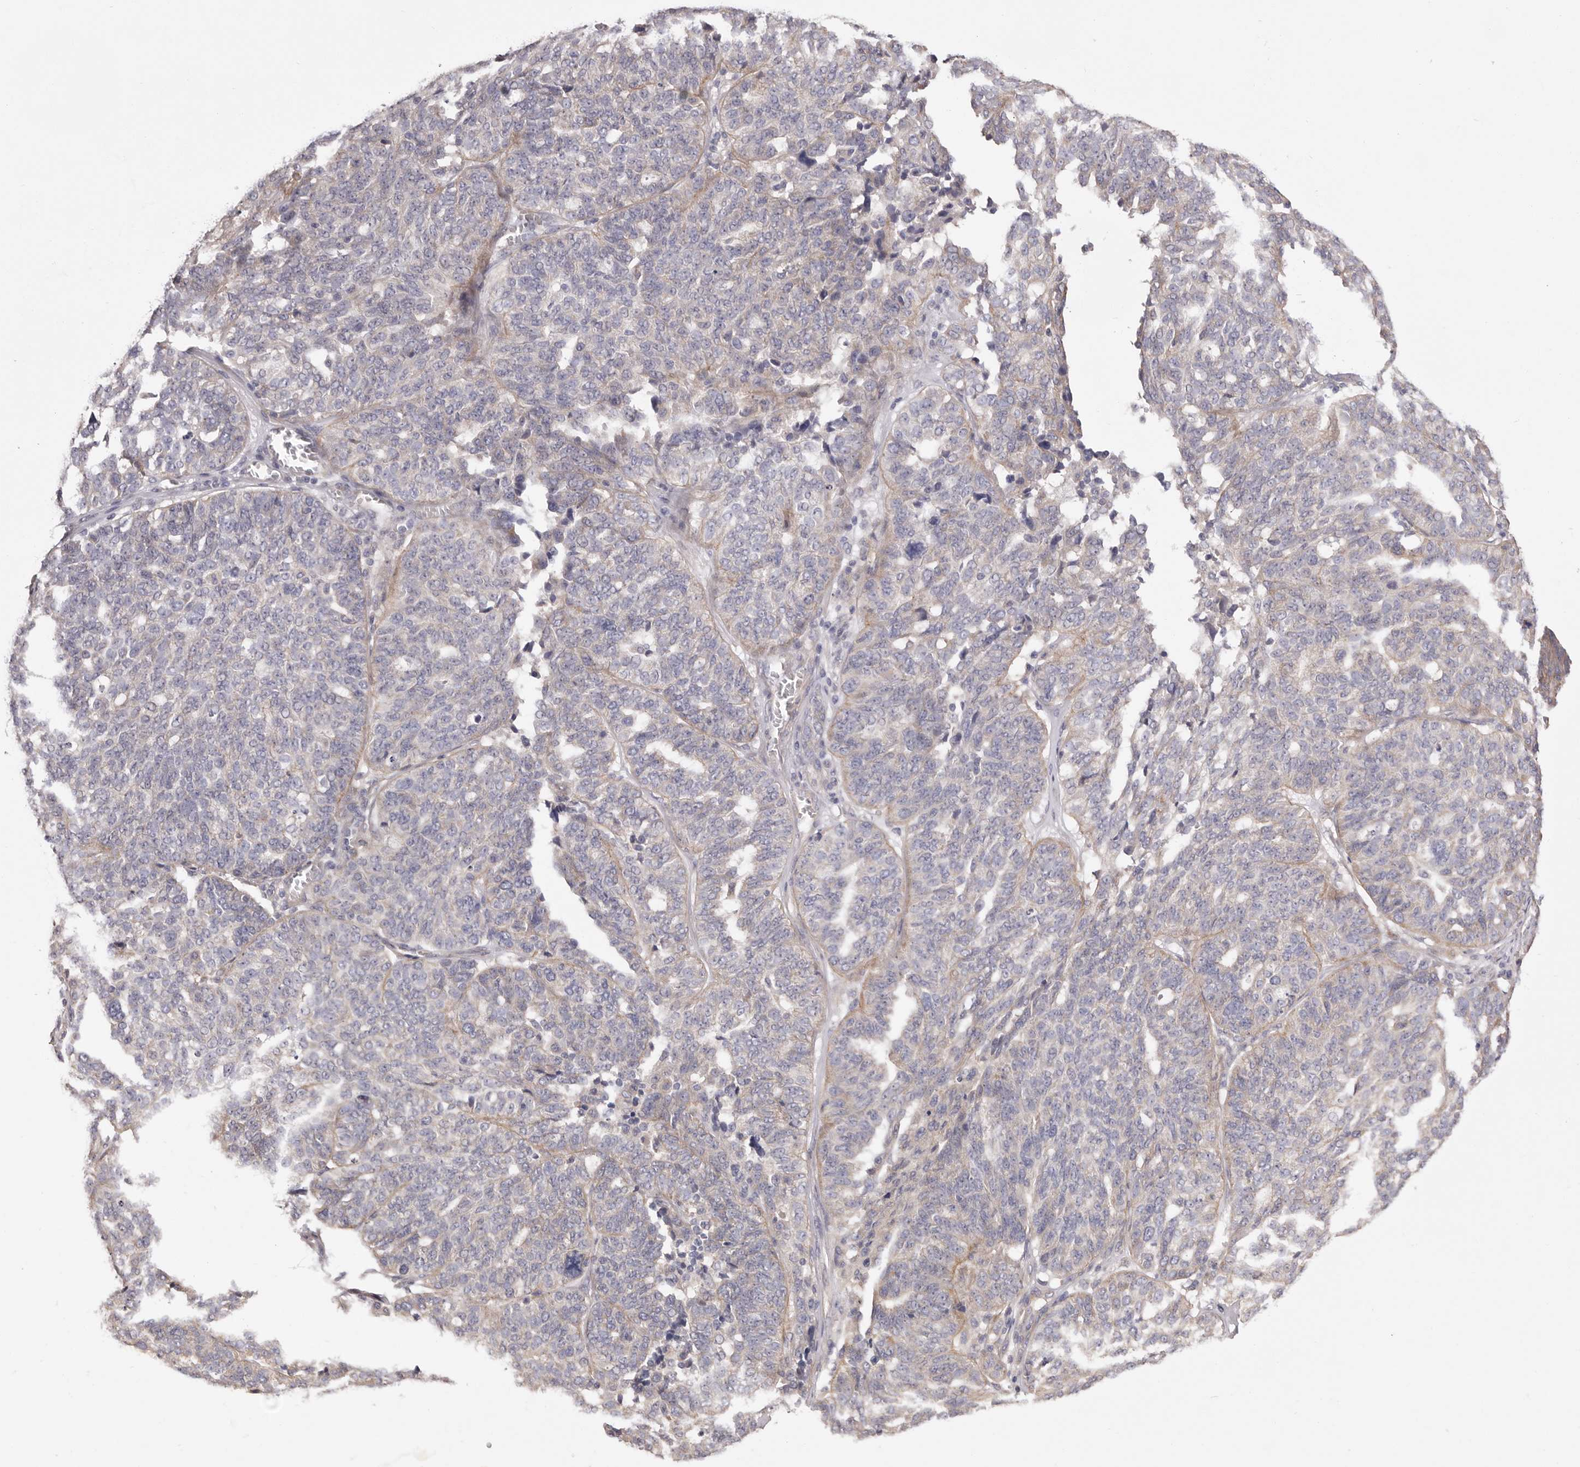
{"staining": {"intensity": "weak", "quantity": "<25%", "location": "cytoplasmic/membranous"}, "tissue": "ovarian cancer", "cell_type": "Tumor cells", "image_type": "cancer", "snomed": [{"axis": "morphology", "description": "Cystadenocarcinoma, serous, NOS"}, {"axis": "topography", "description": "Ovary"}], "caption": "An immunohistochemistry (IHC) micrograph of serous cystadenocarcinoma (ovarian) is shown. There is no staining in tumor cells of serous cystadenocarcinoma (ovarian).", "gene": "FAM167B", "patient": {"sex": "female", "age": 59}}